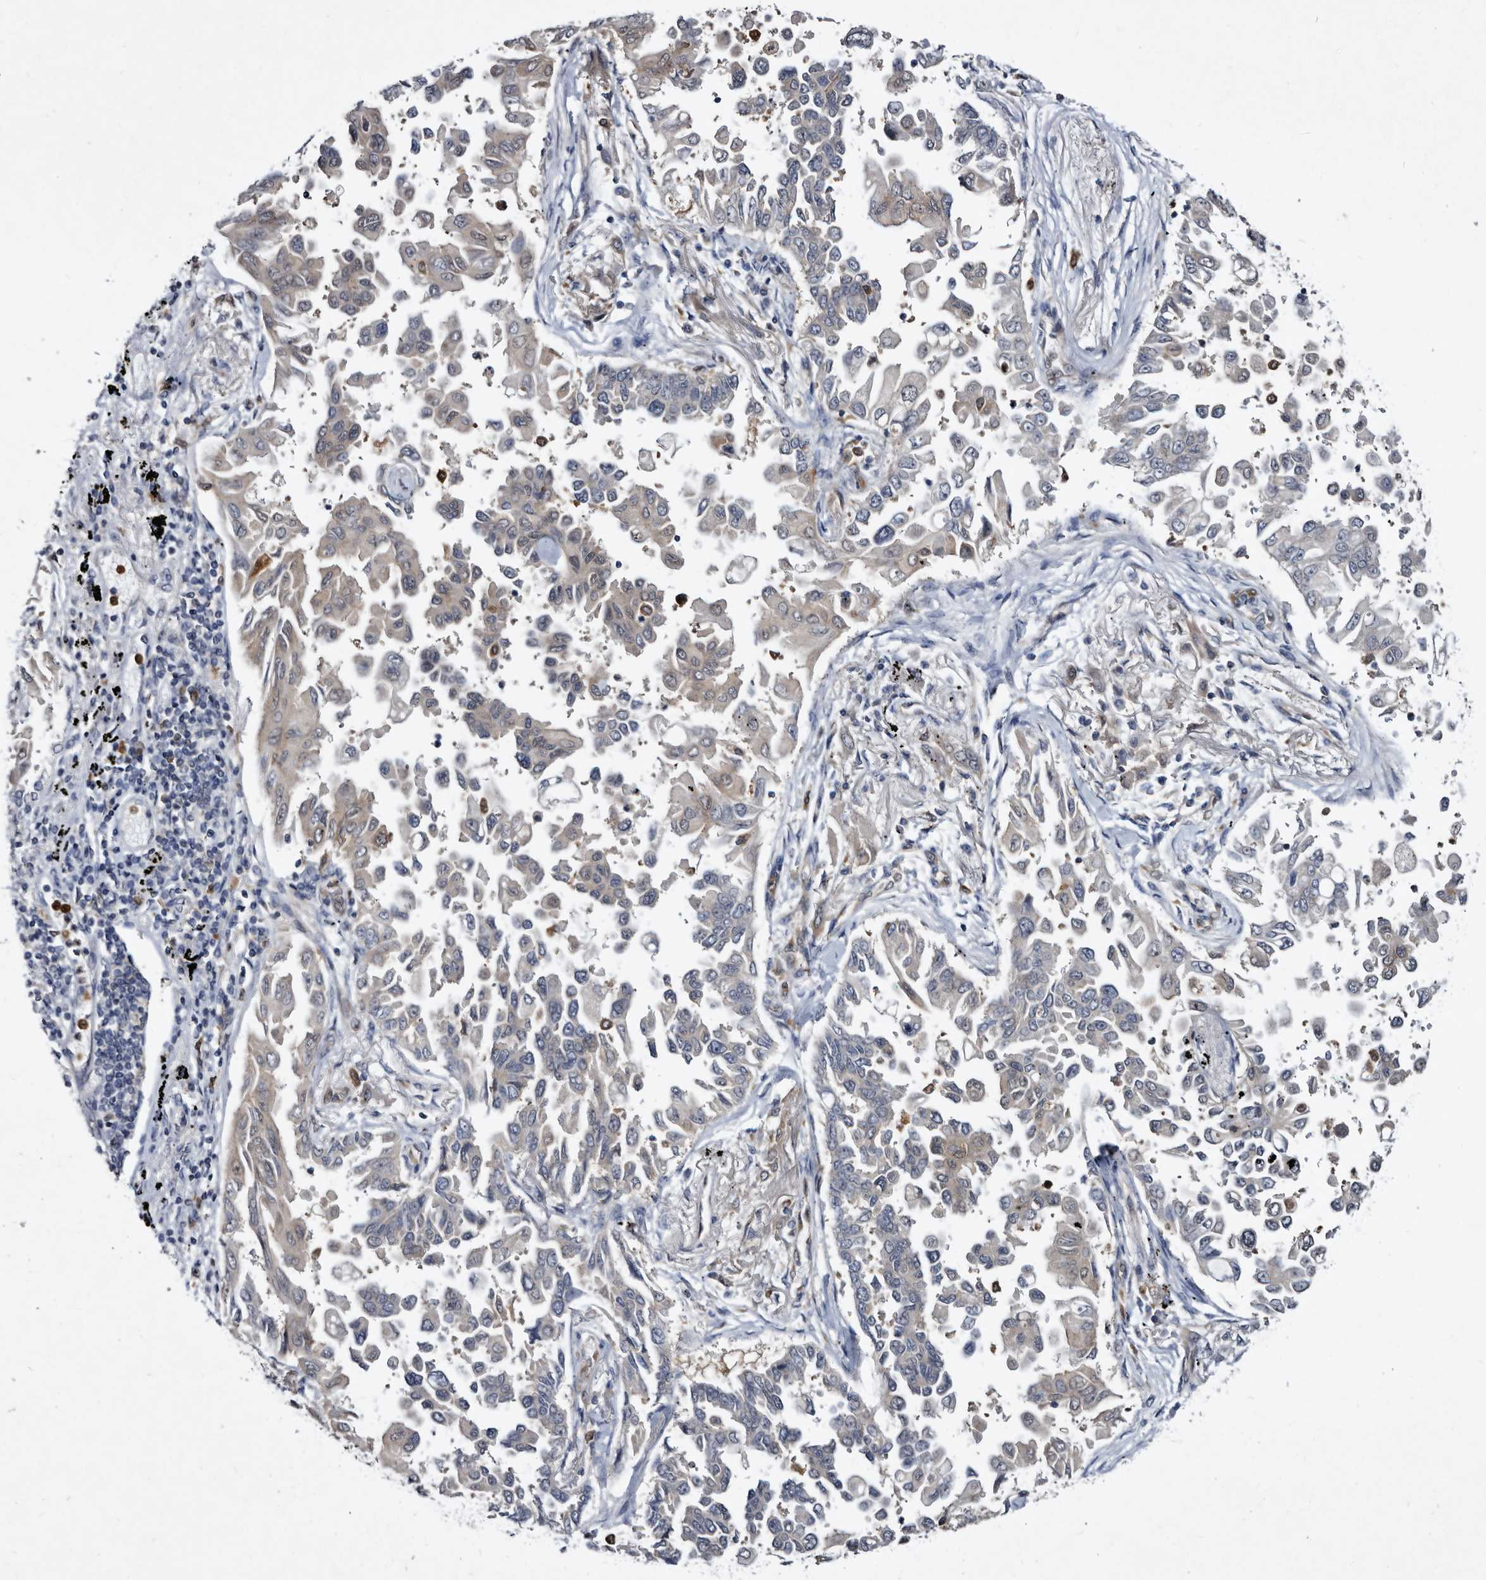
{"staining": {"intensity": "negative", "quantity": "none", "location": "none"}, "tissue": "lung cancer", "cell_type": "Tumor cells", "image_type": "cancer", "snomed": [{"axis": "morphology", "description": "Adenocarcinoma, NOS"}, {"axis": "topography", "description": "Lung"}], "caption": "This histopathology image is of lung cancer (adenocarcinoma) stained with immunohistochemistry to label a protein in brown with the nuclei are counter-stained blue. There is no positivity in tumor cells.", "gene": "SERPINB8", "patient": {"sex": "female", "age": 67}}